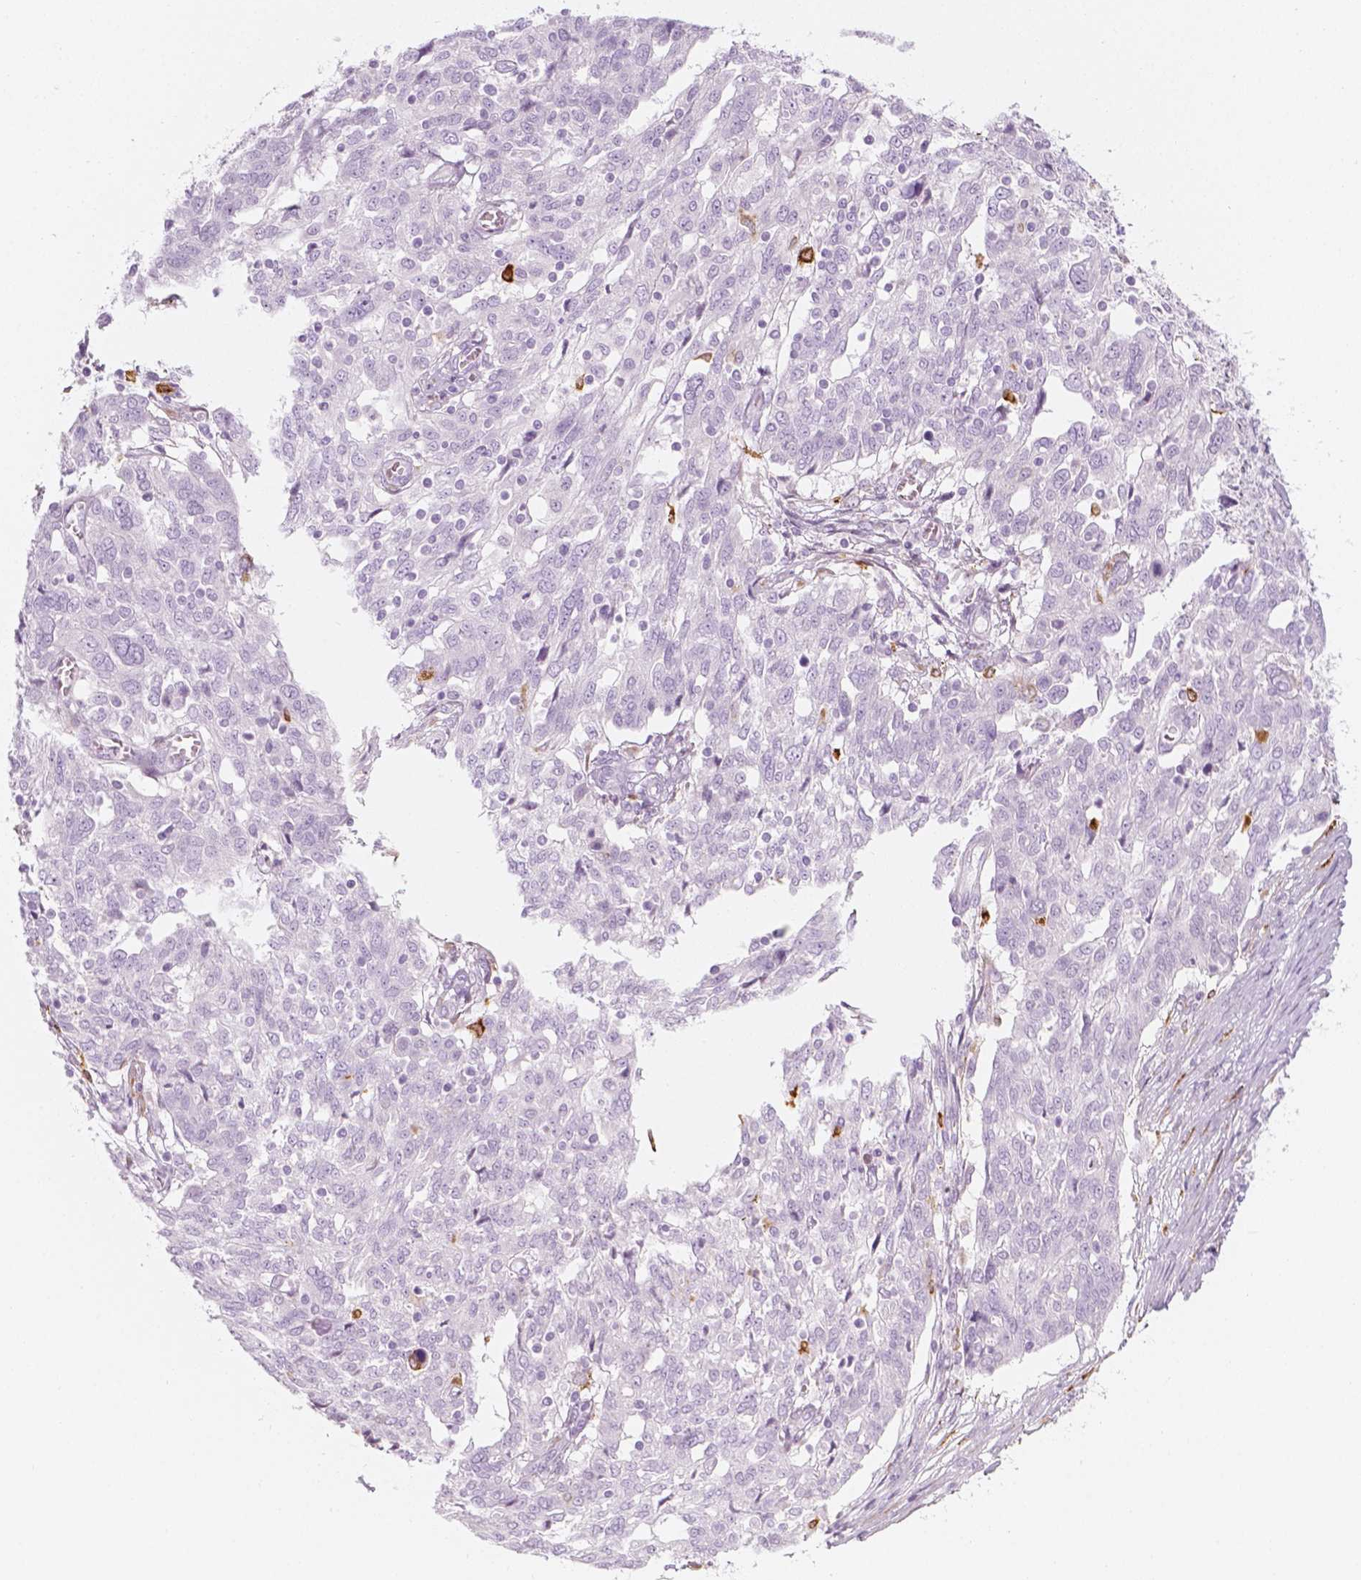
{"staining": {"intensity": "negative", "quantity": "none", "location": "none"}, "tissue": "ovarian cancer", "cell_type": "Tumor cells", "image_type": "cancer", "snomed": [{"axis": "morphology", "description": "Cystadenocarcinoma, serous, NOS"}, {"axis": "topography", "description": "Ovary"}], "caption": "Immunohistochemistry (IHC) image of human ovarian serous cystadenocarcinoma stained for a protein (brown), which exhibits no positivity in tumor cells. (DAB (3,3'-diaminobenzidine) immunohistochemistry (IHC) with hematoxylin counter stain).", "gene": "CES1", "patient": {"sex": "female", "age": 67}}